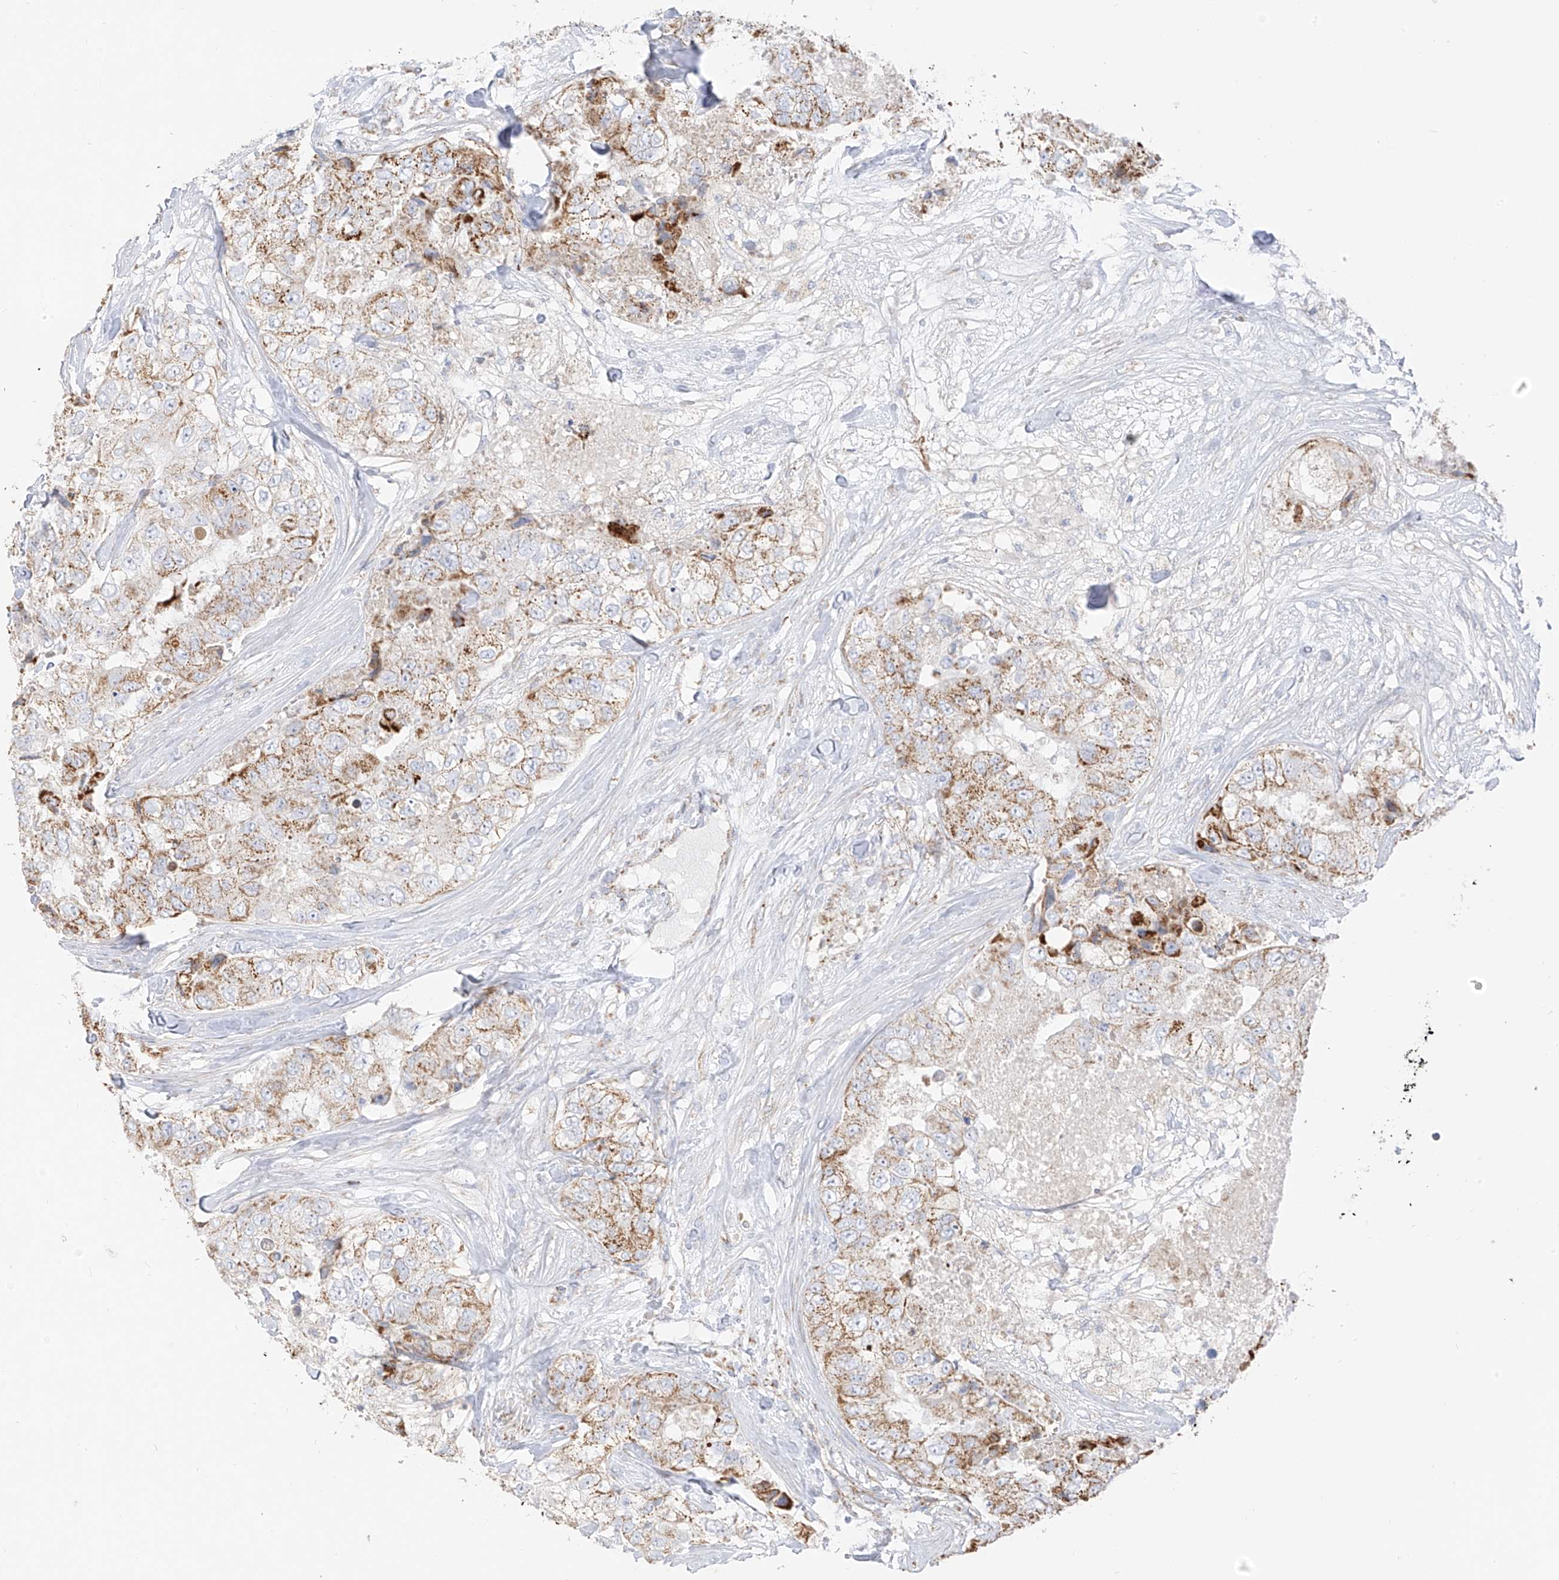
{"staining": {"intensity": "moderate", "quantity": ">75%", "location": "cytoplasmic/membranous"}, "tissue": "breast cancer", "cell_type": "Tumor cells", "image_type": "cancer", "snomed": [{"axis": "morphology", "description": "Duct carcinoma"}, {"axis": "topography", "description": "Breast"}], "caption": "Tumor cells reveal medium levels of moderate cytoplasmic/membranous staining in about >75% of cells in invasive ductal carcinoma (breast). (DAB (3,3'-diaminobenzidine) IHC, brown staining for protein, blue staining for nuclei).", "gene": "ETHE1", "patient": {"sex": "female", "age": 62}}